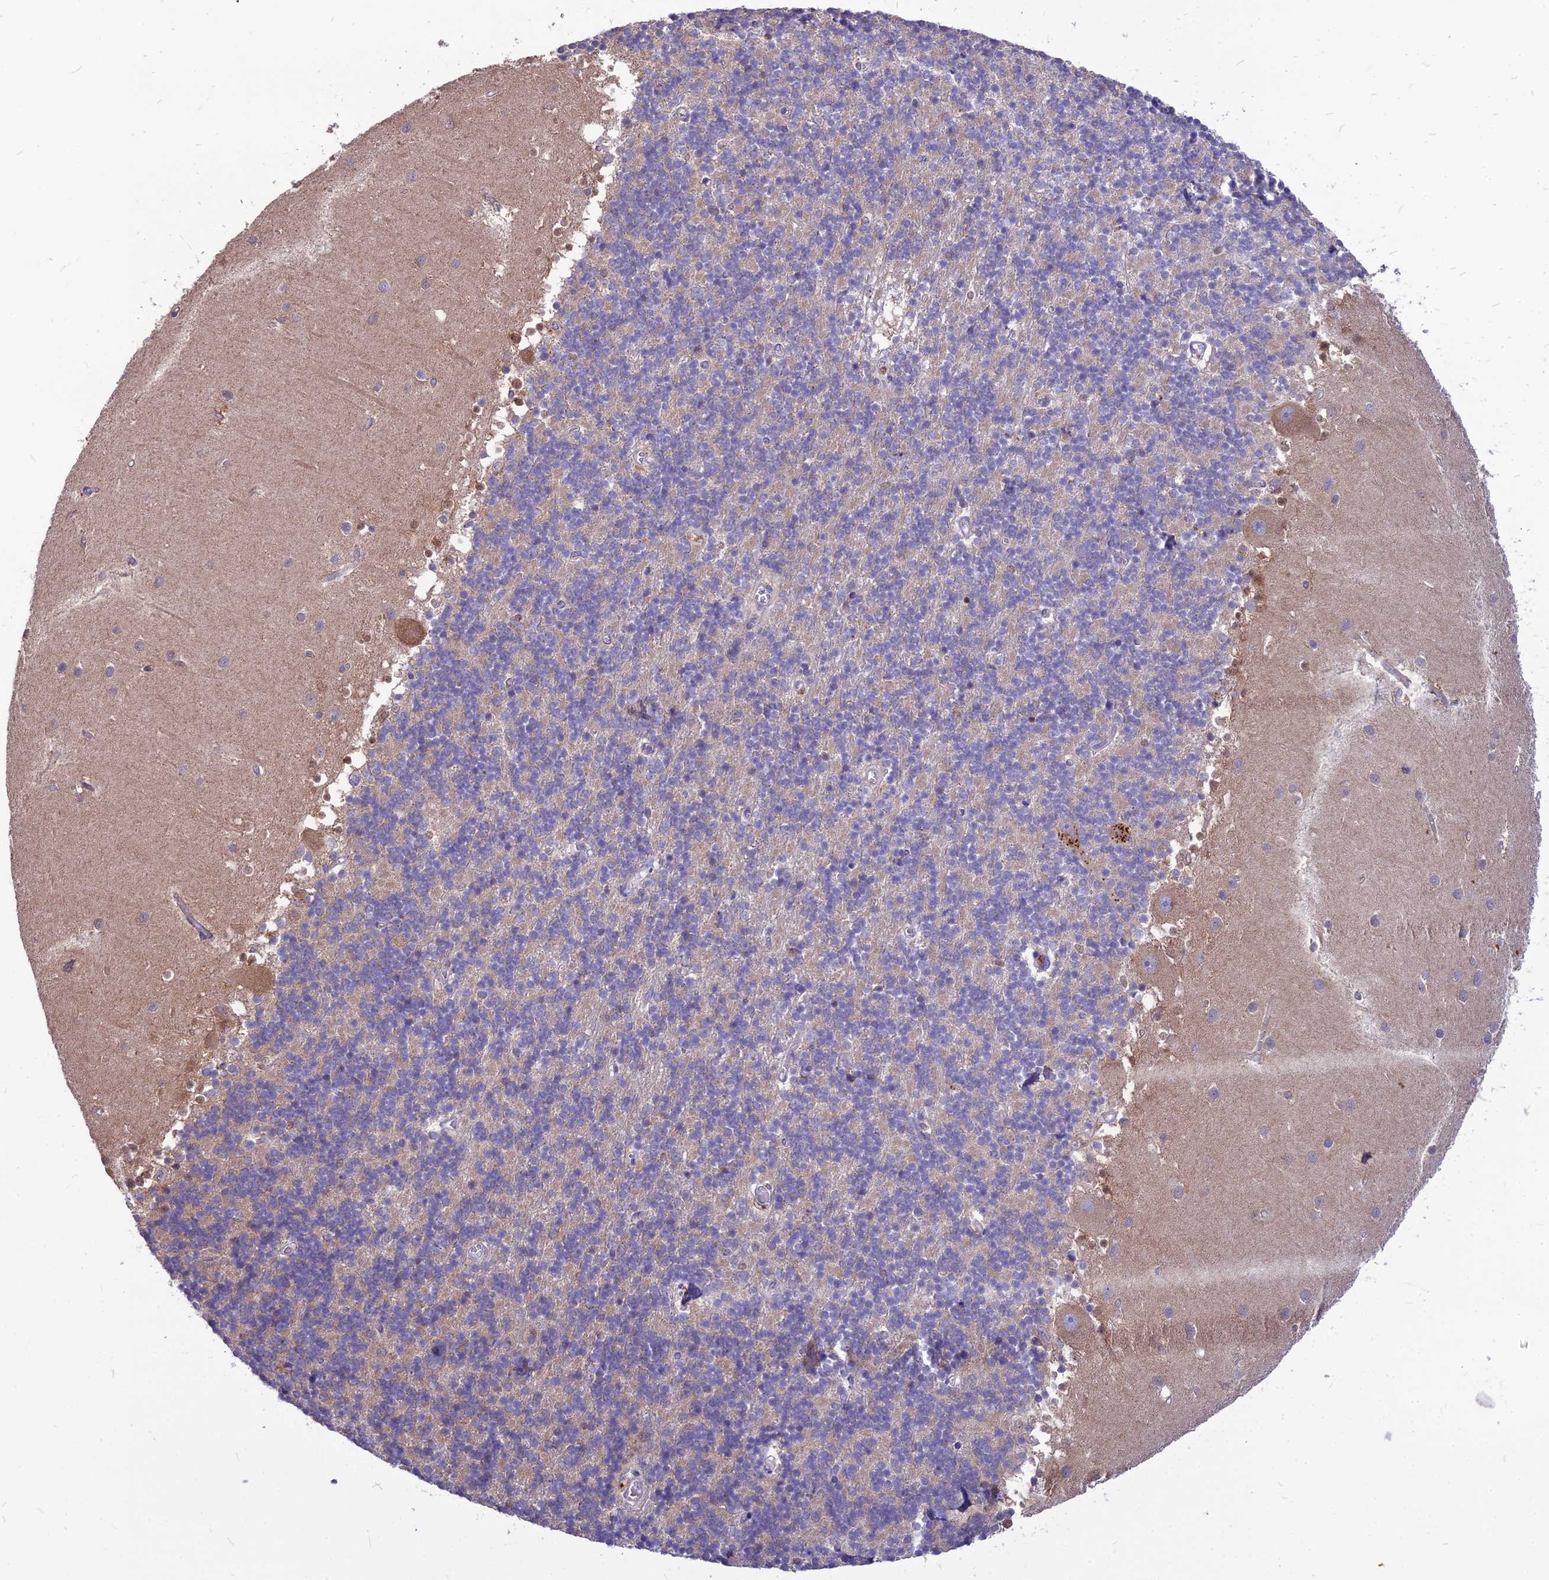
{"staining": {"intensity": "negative", "quantity": "none", "location": "none"}, "tissue": "cerebellum", "cell_type": "Cells in granular layer", "image_type": "normal", "snomed": [{"axis": "morphology", "description": "Normal tissue, NOS"}, {"axis": "topography", "description": "Cerebellum"}], "caption": "IHC of unremarkable cerebellum exhibits no expression in cells in granular layer. (Brightfield microscopy of DAB (3,3'-diaminobenzidine) immunohistochemistry at high magnification).", "gene": "PCED1B", "patient": {"sex": "male", "age": 54}}